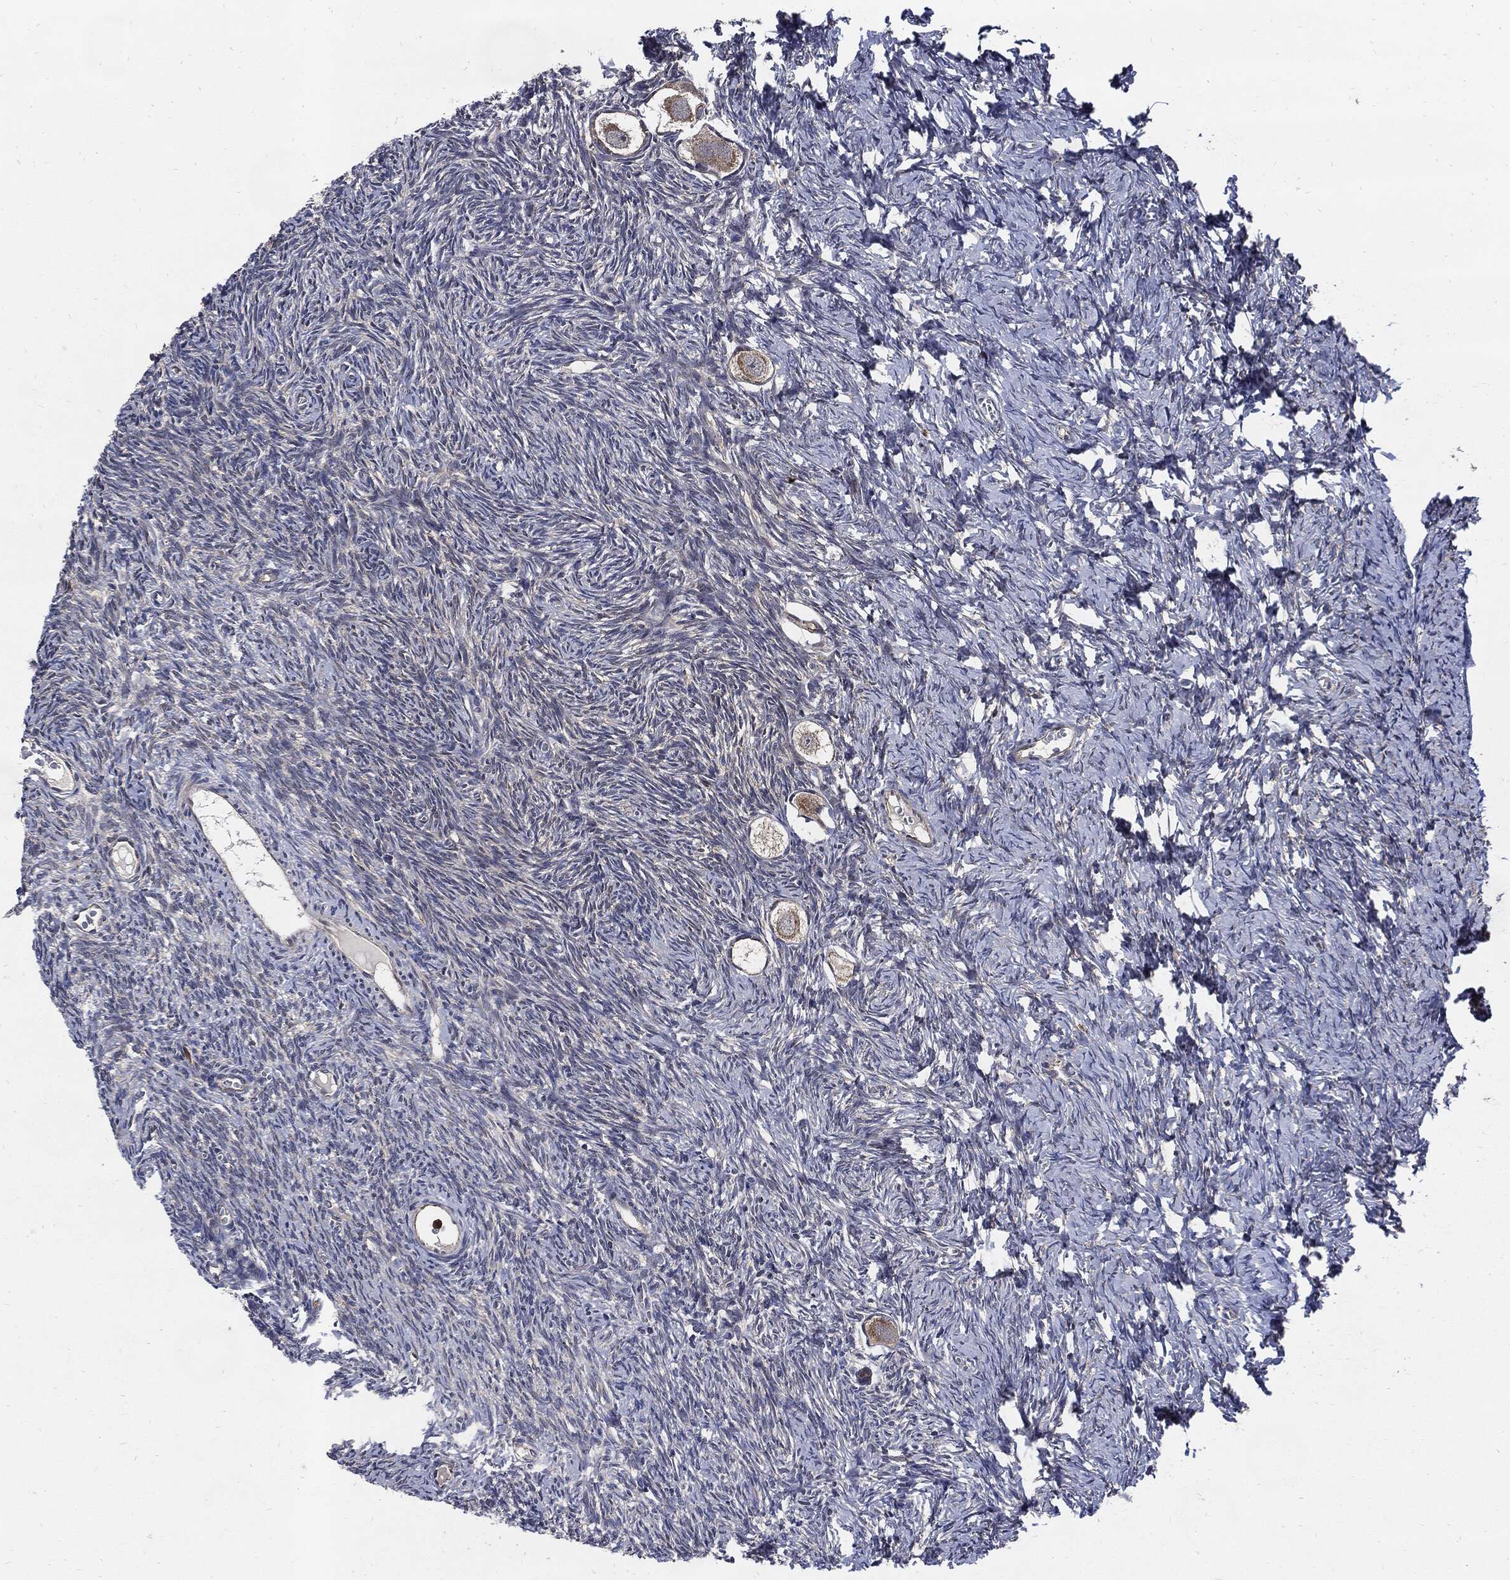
{"staining": {"intensity": "weak", "quantity": "25%-75%", "location": "cytoplasmic/membranous"}, "tissue": "ovary", "cell_type": "Follicle cells", "image_type": "normal", "snomed": [{"axis": "morphology", "description": "Normal tissue, NOS"}, {"axis": "topography", "description": "Ovary"}], "caption": "Protein expression by immunohistochemistry demonstrates weak cytoplasmic/membranous staining in about 25%-75% of follicle cells in unremarkable ovary.", "gene": "SLC31A2", "patient": {"sex": "female", "age": 27}}